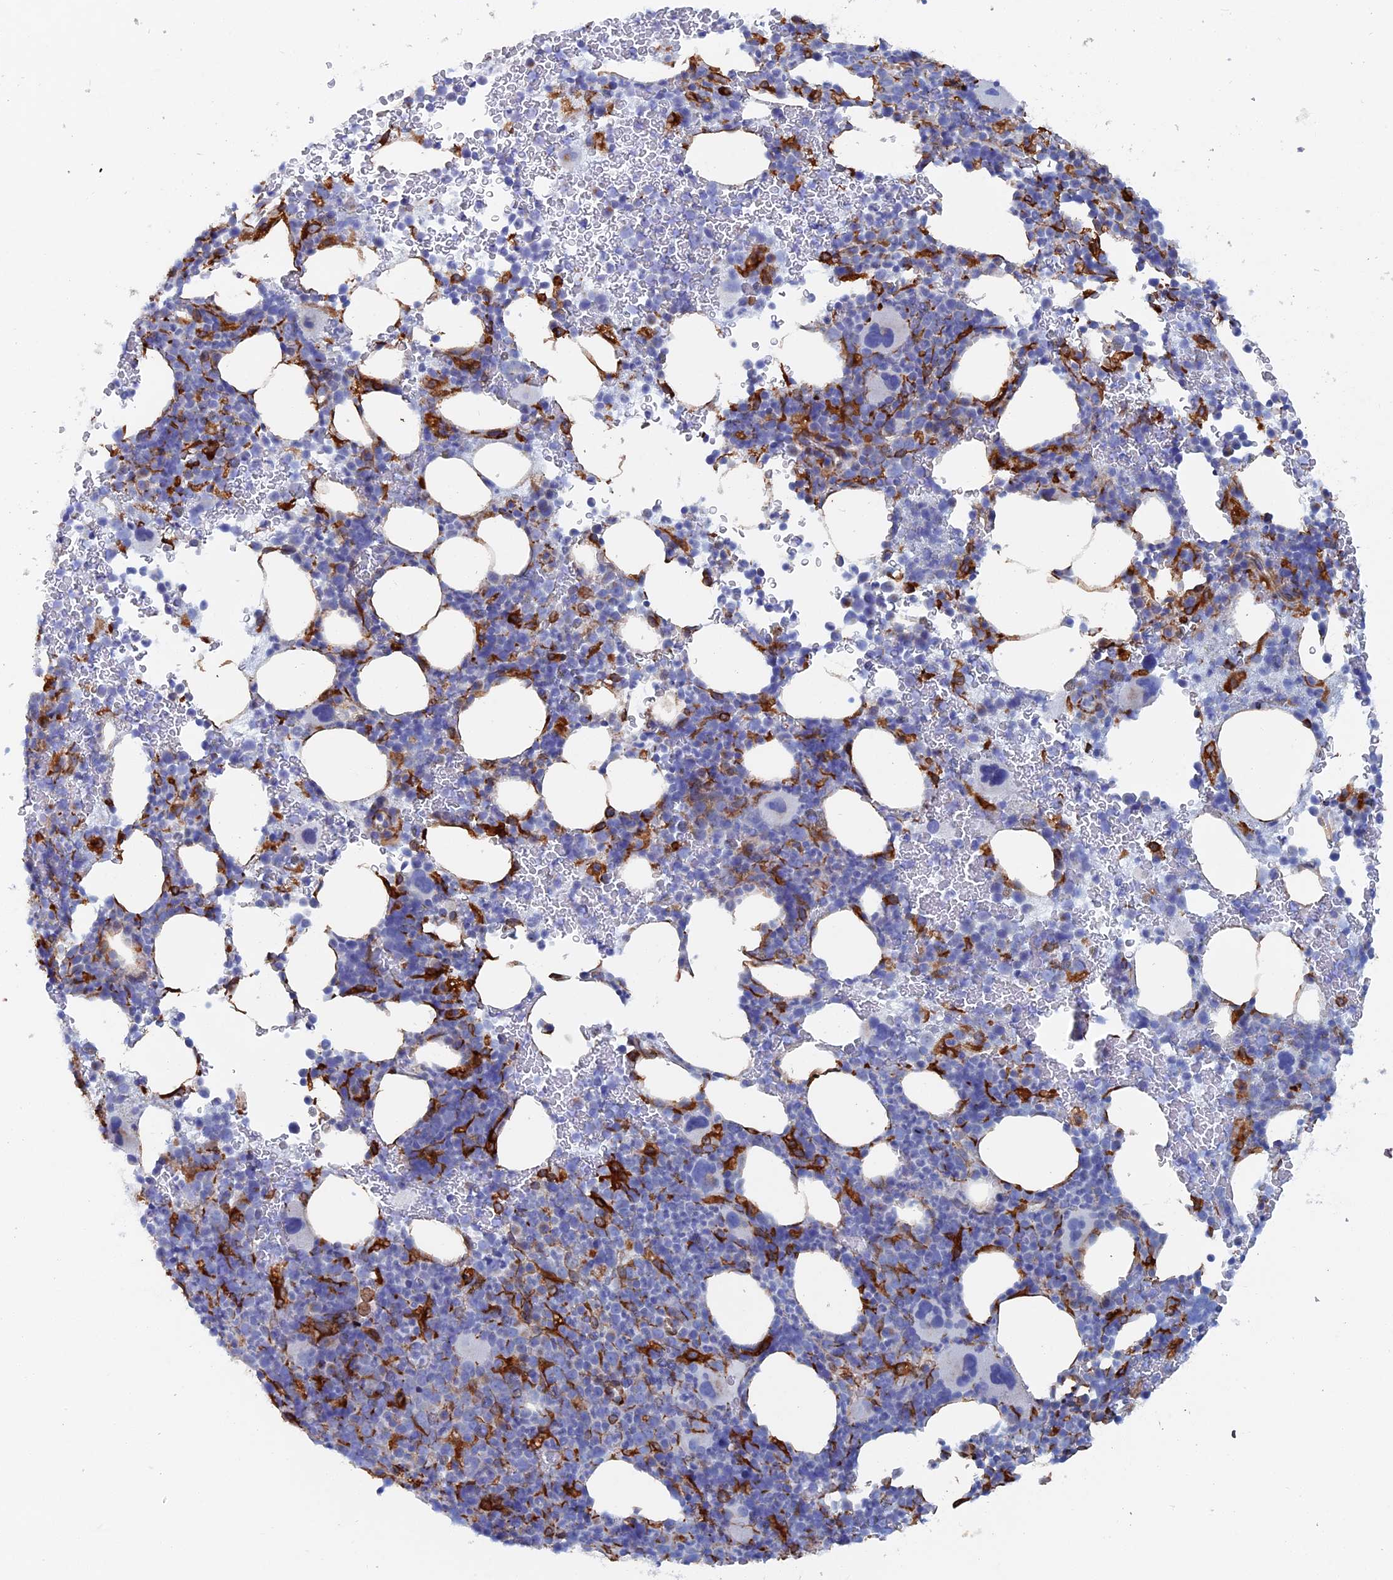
{"staining": {"intensity": "strong", "quantity": "<25%", "location": "cytoplasmic/membranous"}, "tissue": "bone marrow", "cell_type": "Hematopoietic cells", "image_type": "normal", "snomed": [{"axis": "morphology", "description": "Normal tissue, NOS"}, {"axis": "topography", "description": "Bone marrow"}], "caption": "This micrograph exhibits immunohistochemistry staining of unremarkable human bone marrow, with medium strong cytoplasmic/membranous expression in approximately <25% of hematopoietic cells.", "gene": "COG7", "patient": {"sex": "female", "age": 82}}